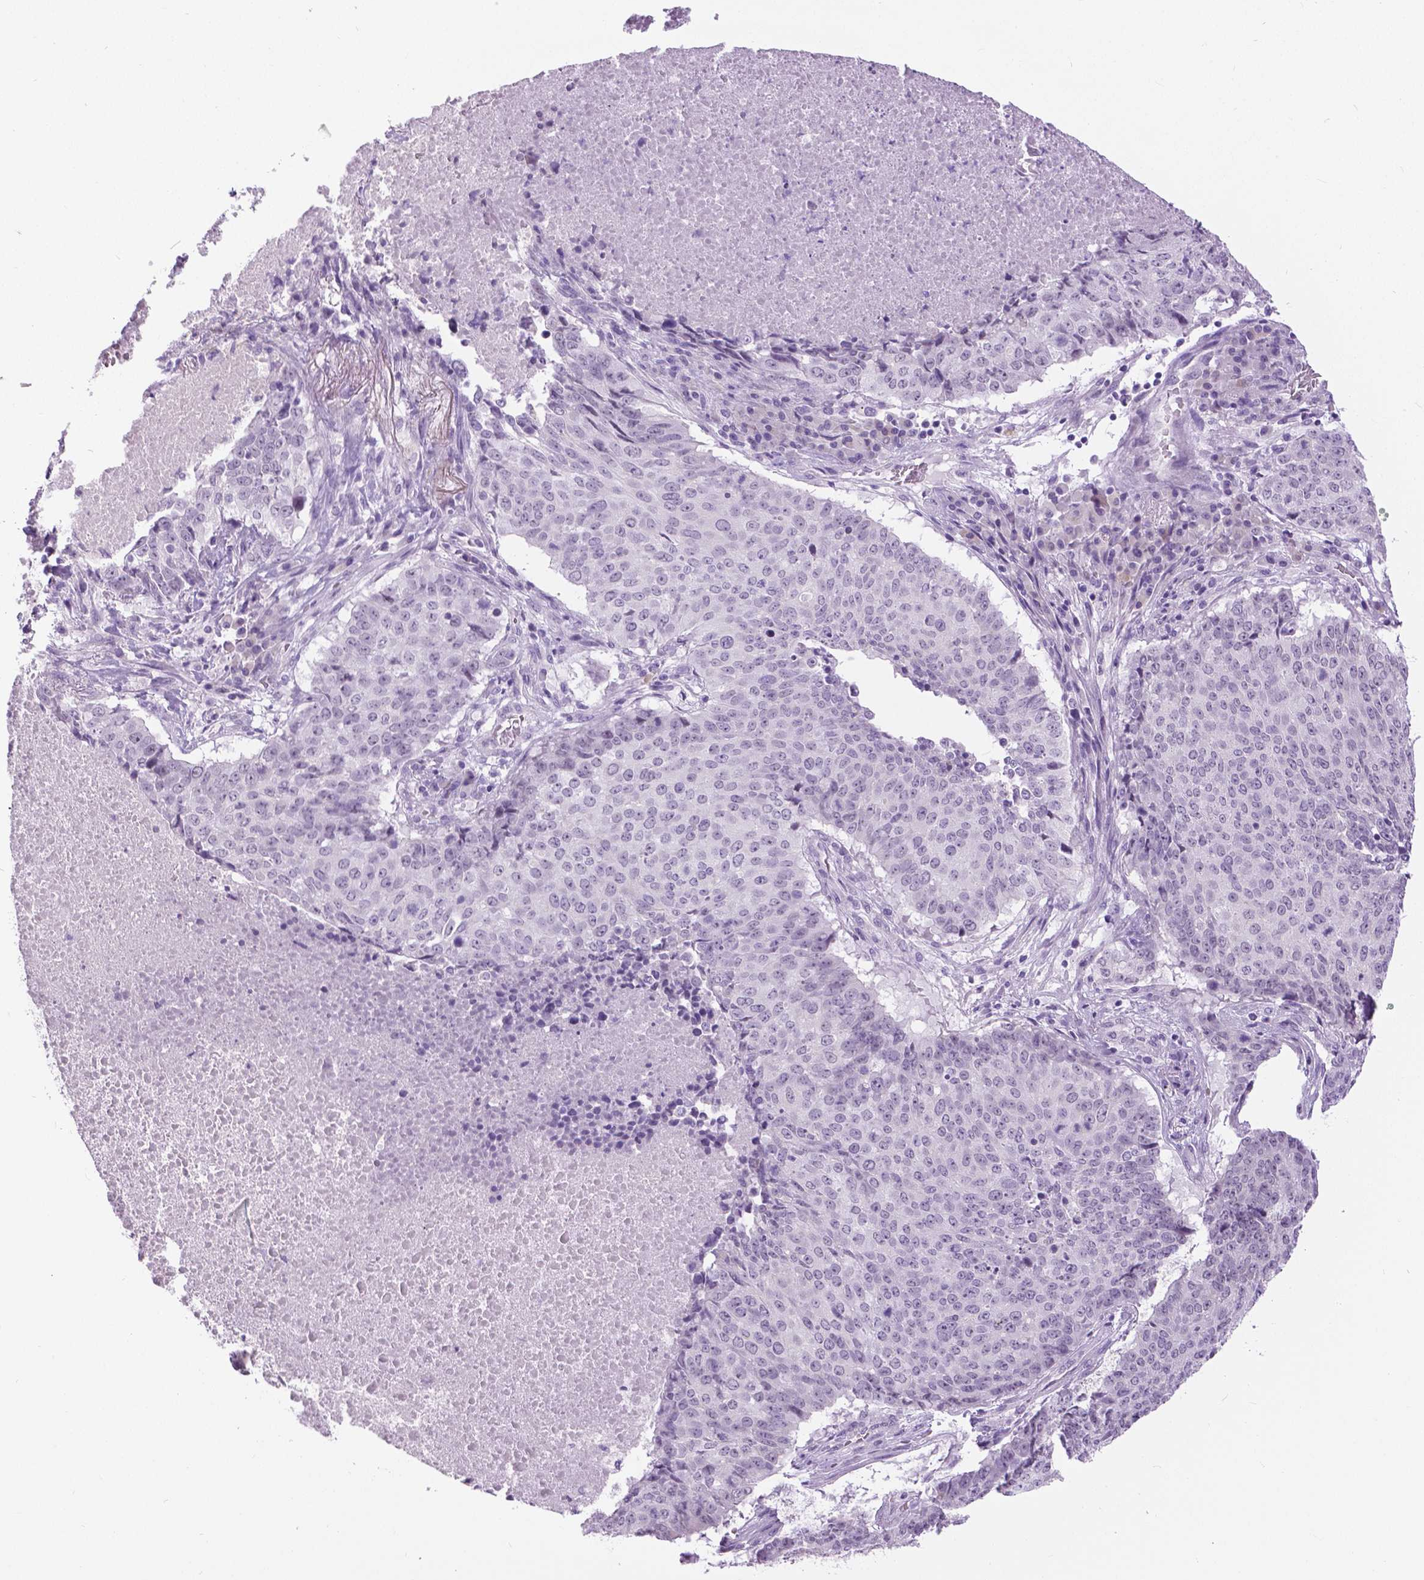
{"staining": {"intensity": "negative", "quantity": "none", "location": "none"}, "tissue": "lung cancer", "cell_type": "Tumor cells", "image_type": "cancer", "snomed": [{"axis": "morphology", "description": "Normal tissue, NOS"}, {"axis": "morphology", "description": "Squamous cell carcinoma, NOS"}, {"axis": "topography", "description": "Bronchus"}, {"axis": "topography", "description": "Lung"}], "caption": "This image is of squamous cell carcinoma (lung) stained with IHC to label a protein in brown with the nuclei are counter-stained blue. There is no expression in tumor cells.", "gene": "MYOM1", "patient": {"sex": "male", "age": 64}}